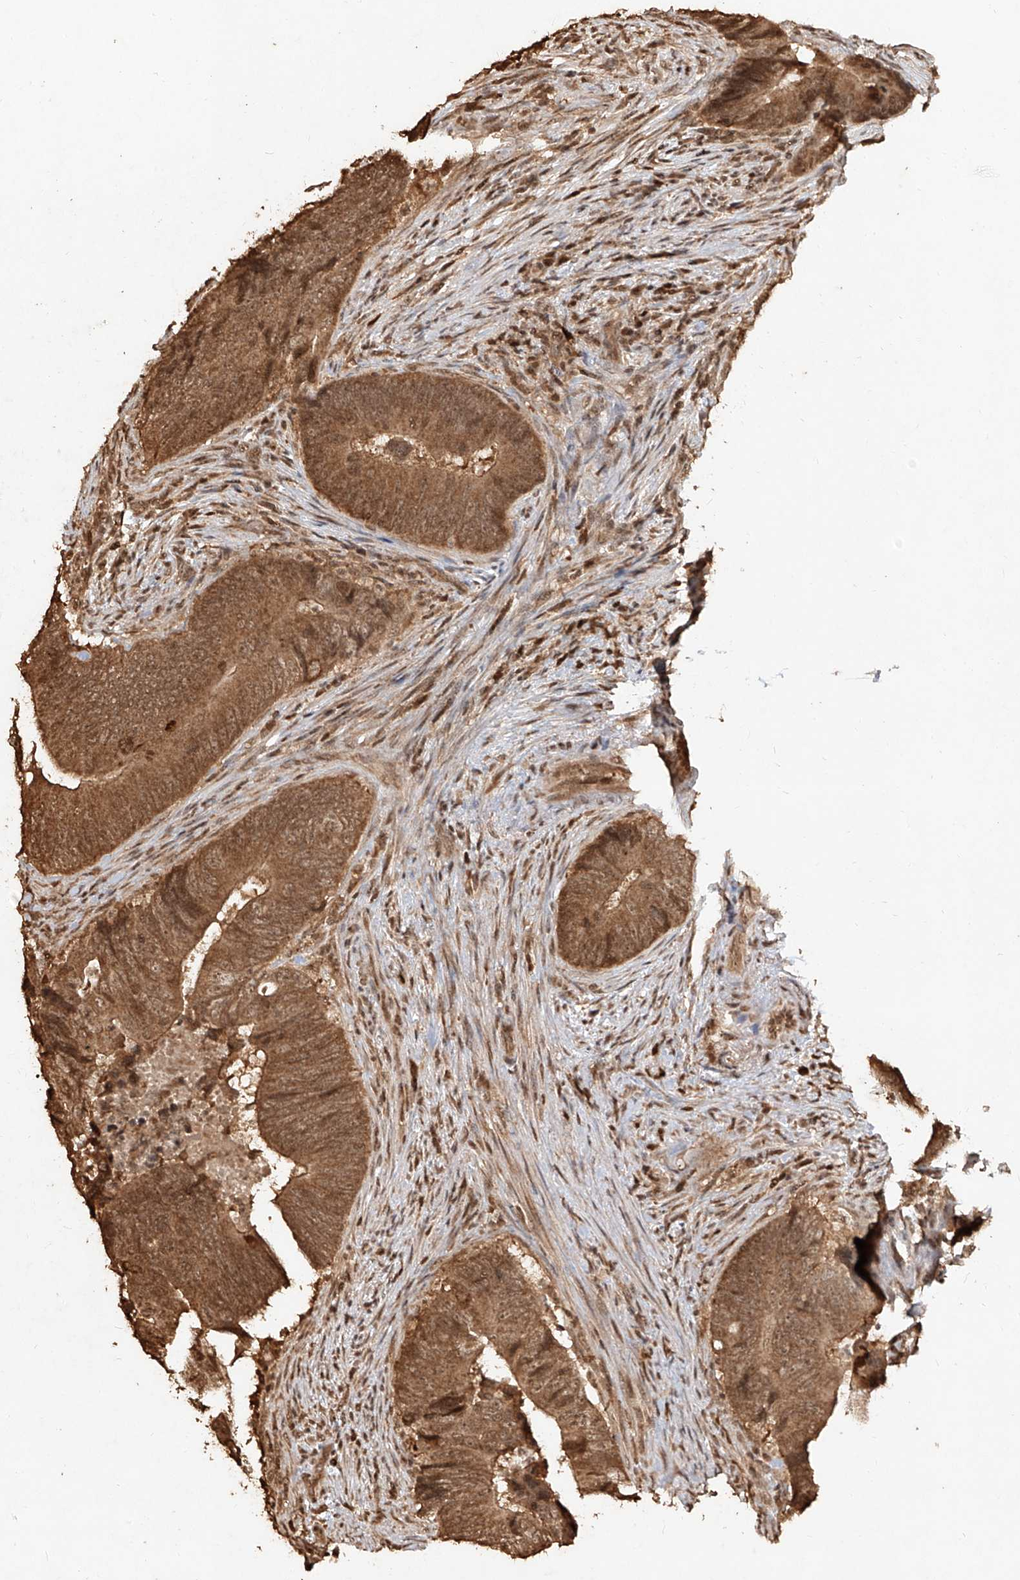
{"staining": {"intensity": "moderate", "quantity": ">75%", "location": "cytoplasmic/membranous,nuclear"}, "tissue": "colorectal cancer", "cell_type": "Tumor cells", "image_type": "cancer", "snomed": [{"axis": "morphology", "description": "Normal tissue, NOS"}, {"axis": "morphology", "description": "Adenocarcinoma, NOS"}, {"axis": "topography", "description": "Colon"}], "caption": "Colorectal cancer stained for a protein (brown) reveals moderate cytoplasmic/membranous and nuclear positive staining in about >75% of tumor cells.", "gene": "UBE2K", "patient": {"sex": "male", "age": 56}}